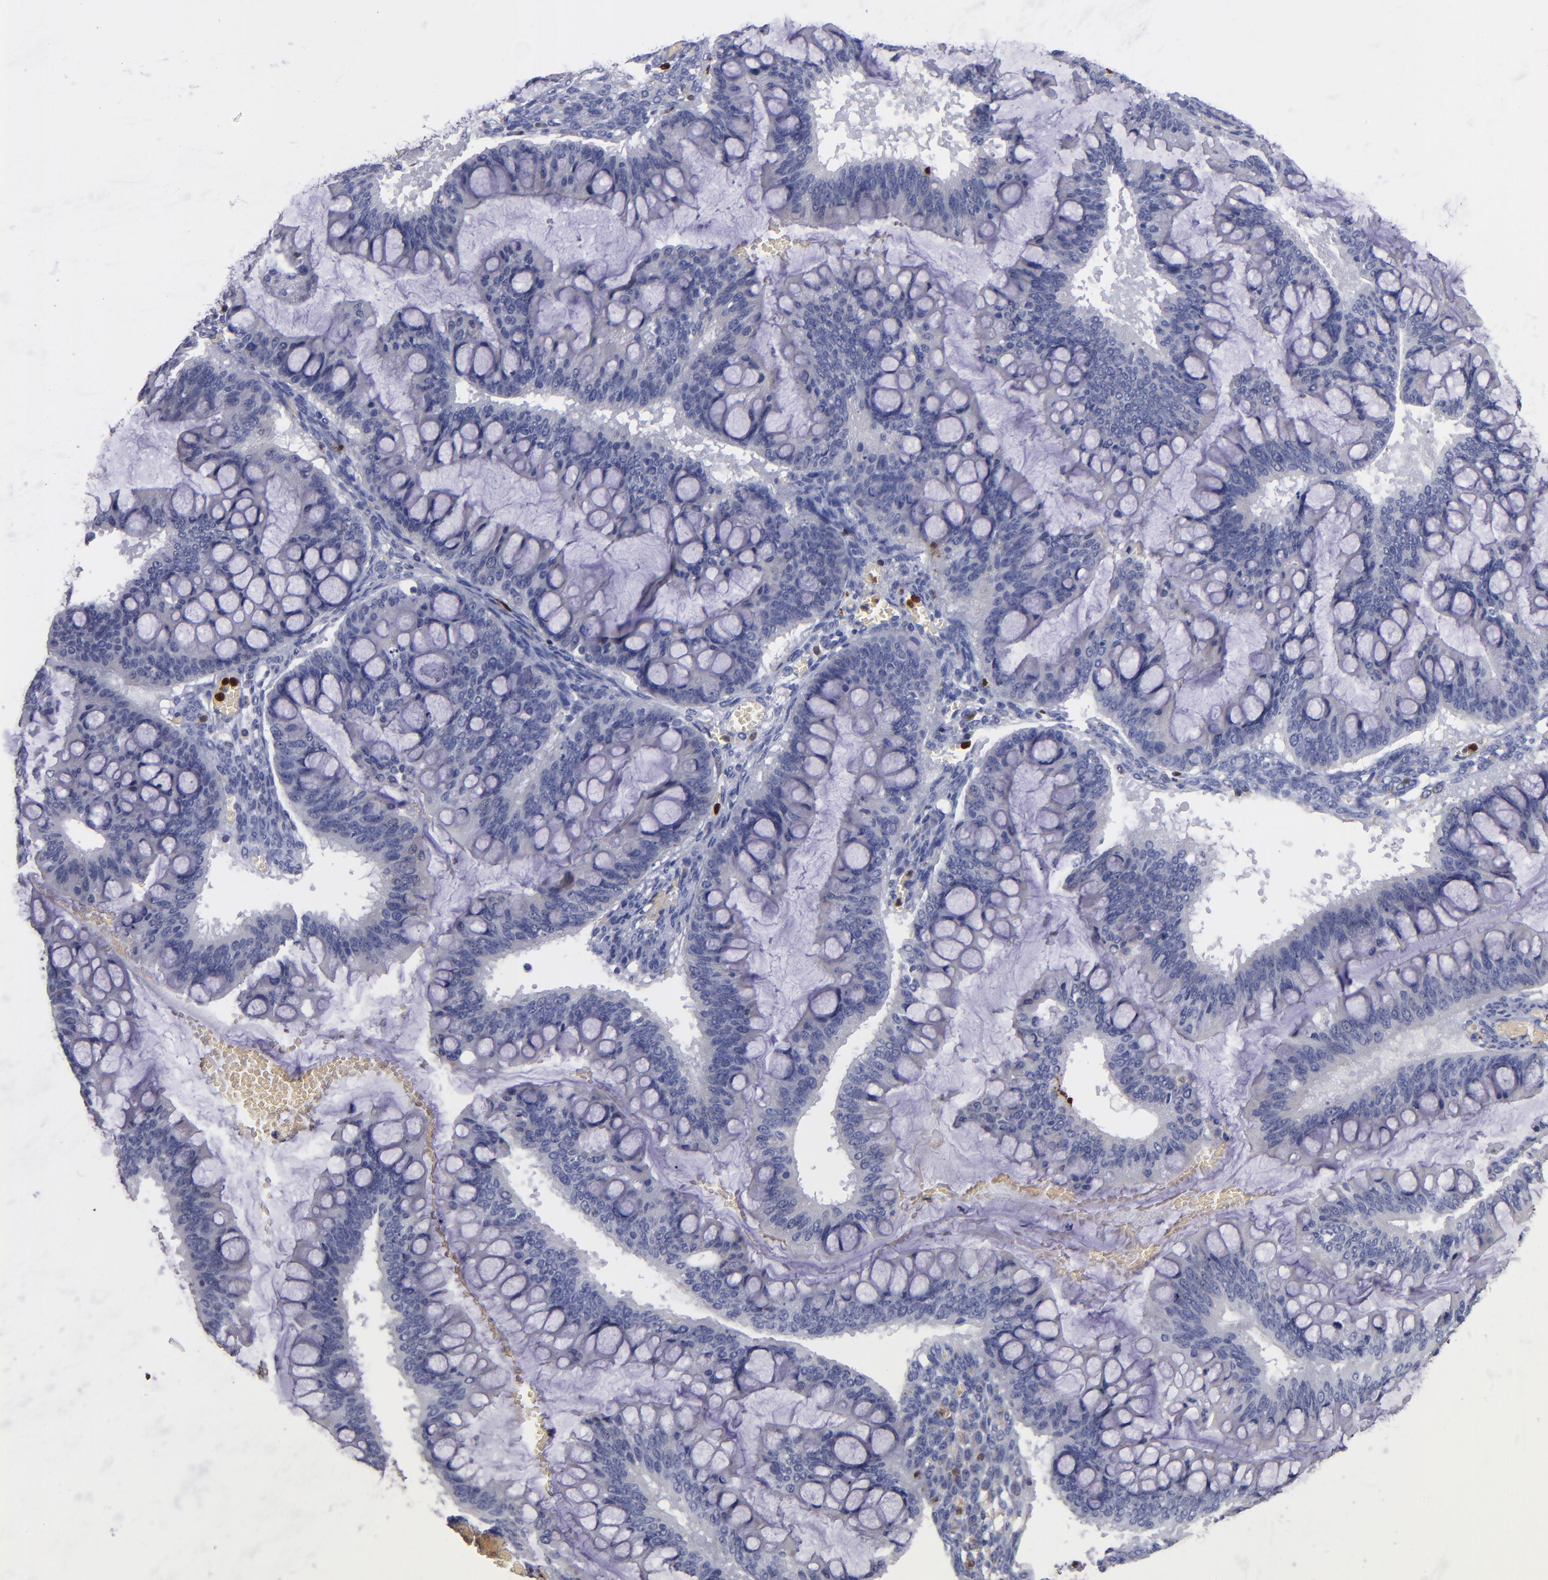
{"staining": {"intensity": "negative", "quantity": "none", "location": "none"}, "tissue": "ovarian cancer", "cell_type": "Tumor cells", "image_type": "cancer", "snomed": [{"axis": "morphology", "description": "Cystadenocarcinoma, mucinous, NOS"}, {"axis": "topography", "description": "Ovary"}], "caption": "Immunohistochemistry (IHC) of human ovarian cancer (mucinous cystadenocarcinoma) displays no staining in tumor cells.", "gene": "S100A4", "patient": {"sex": "female", "age": 73}}